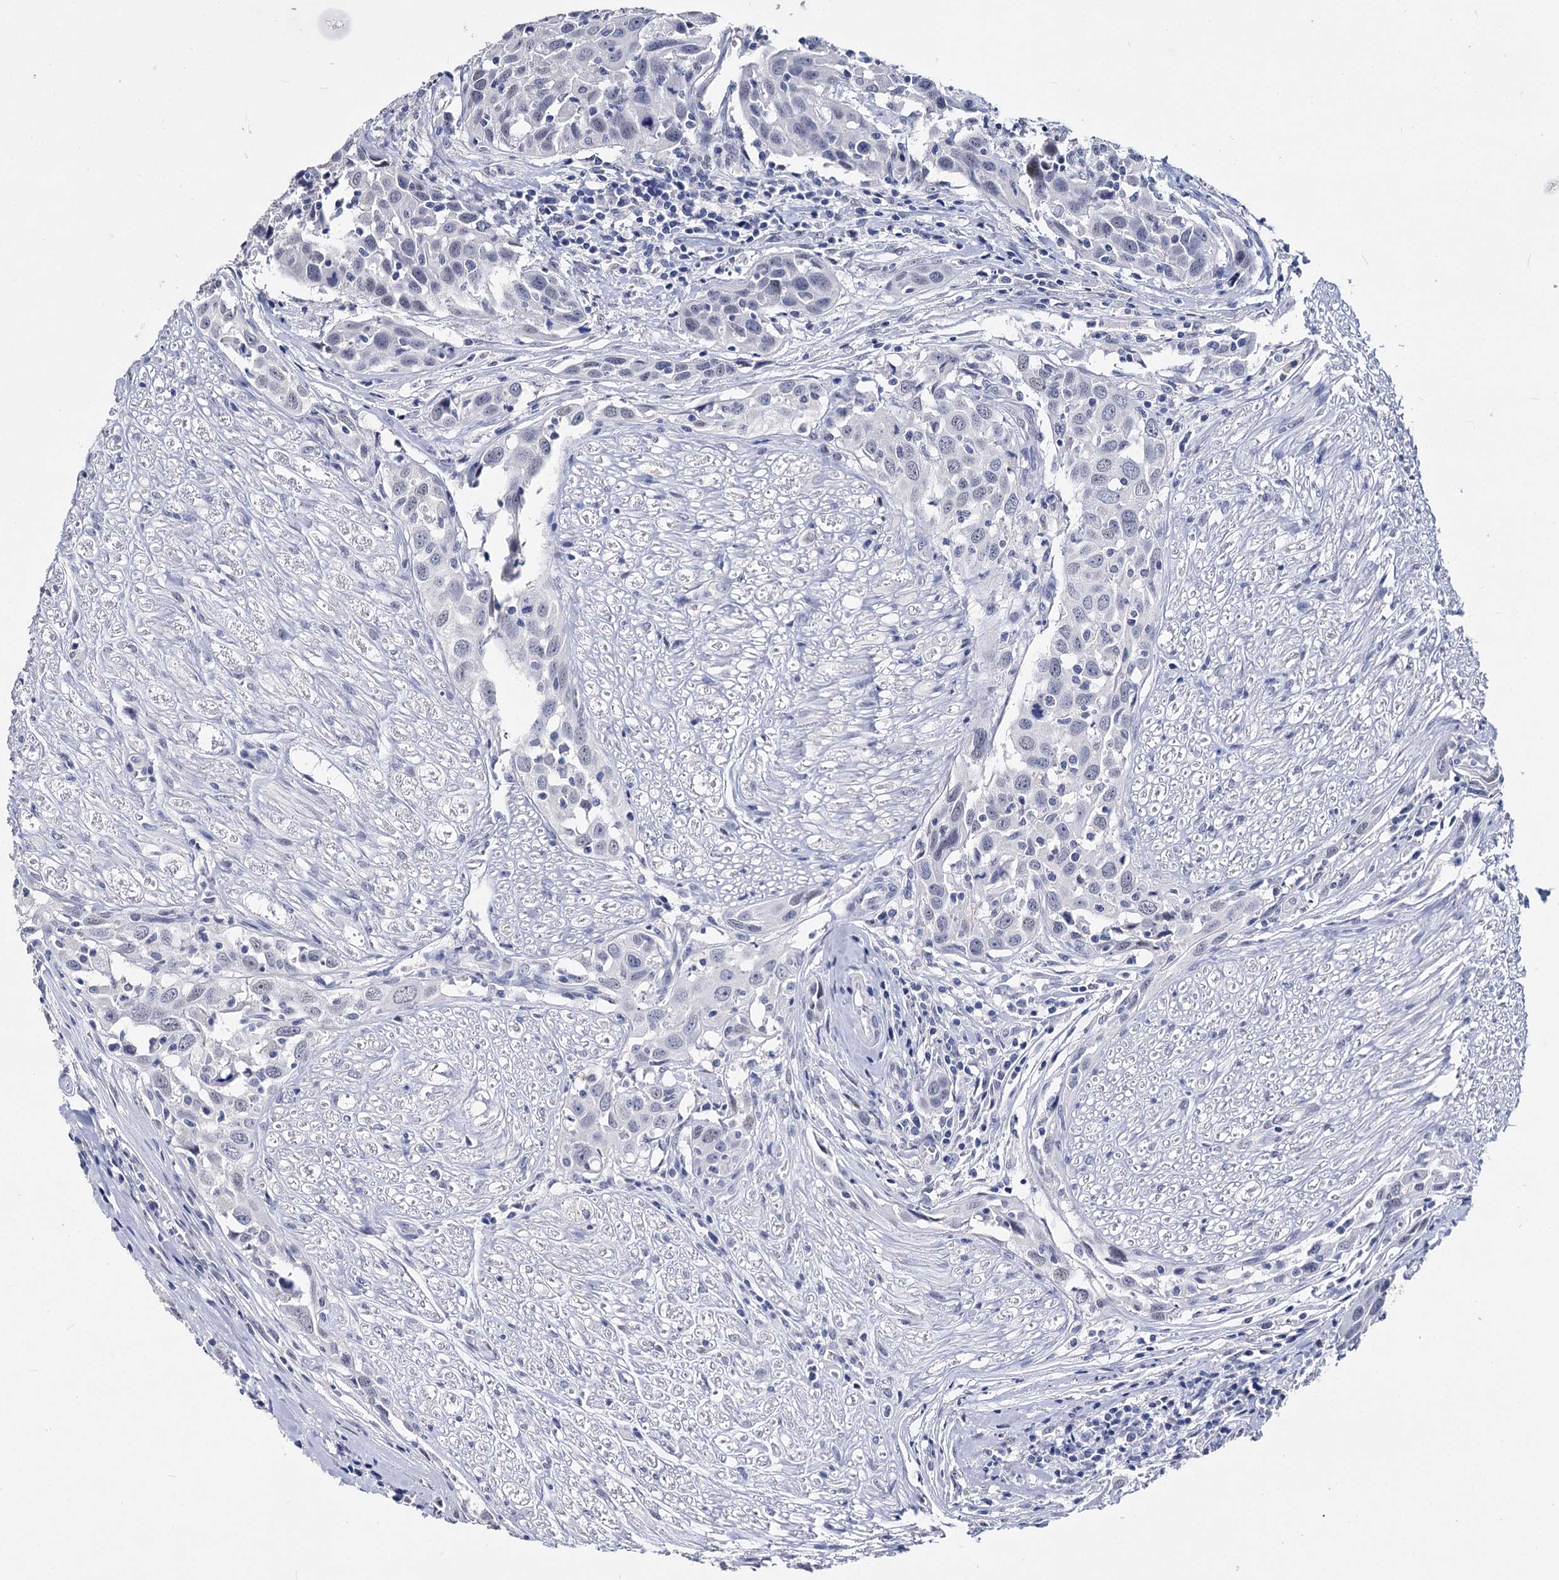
{"staining": {"intensity": "negative", "quantity": "none", "location": "none"}, "tissue": "head and neck cancer", "cell_type": "Tumor cells", "image_type": "cancer", "snomed": [{"axis": "morphology", "description": "Squamous cell carcinoma, NOS"}, {"axis": "topography", "description": "Oral tissue"}, {"axis": "topography", "description": "Head-Neck"}], "caption": "This is an IHC image of human head and neck cancer (squamous cell carcinoma). There is no staining in tumor cells.", "gene": "MAGEA4", "patient": {"sex": "female", "age": 50}}